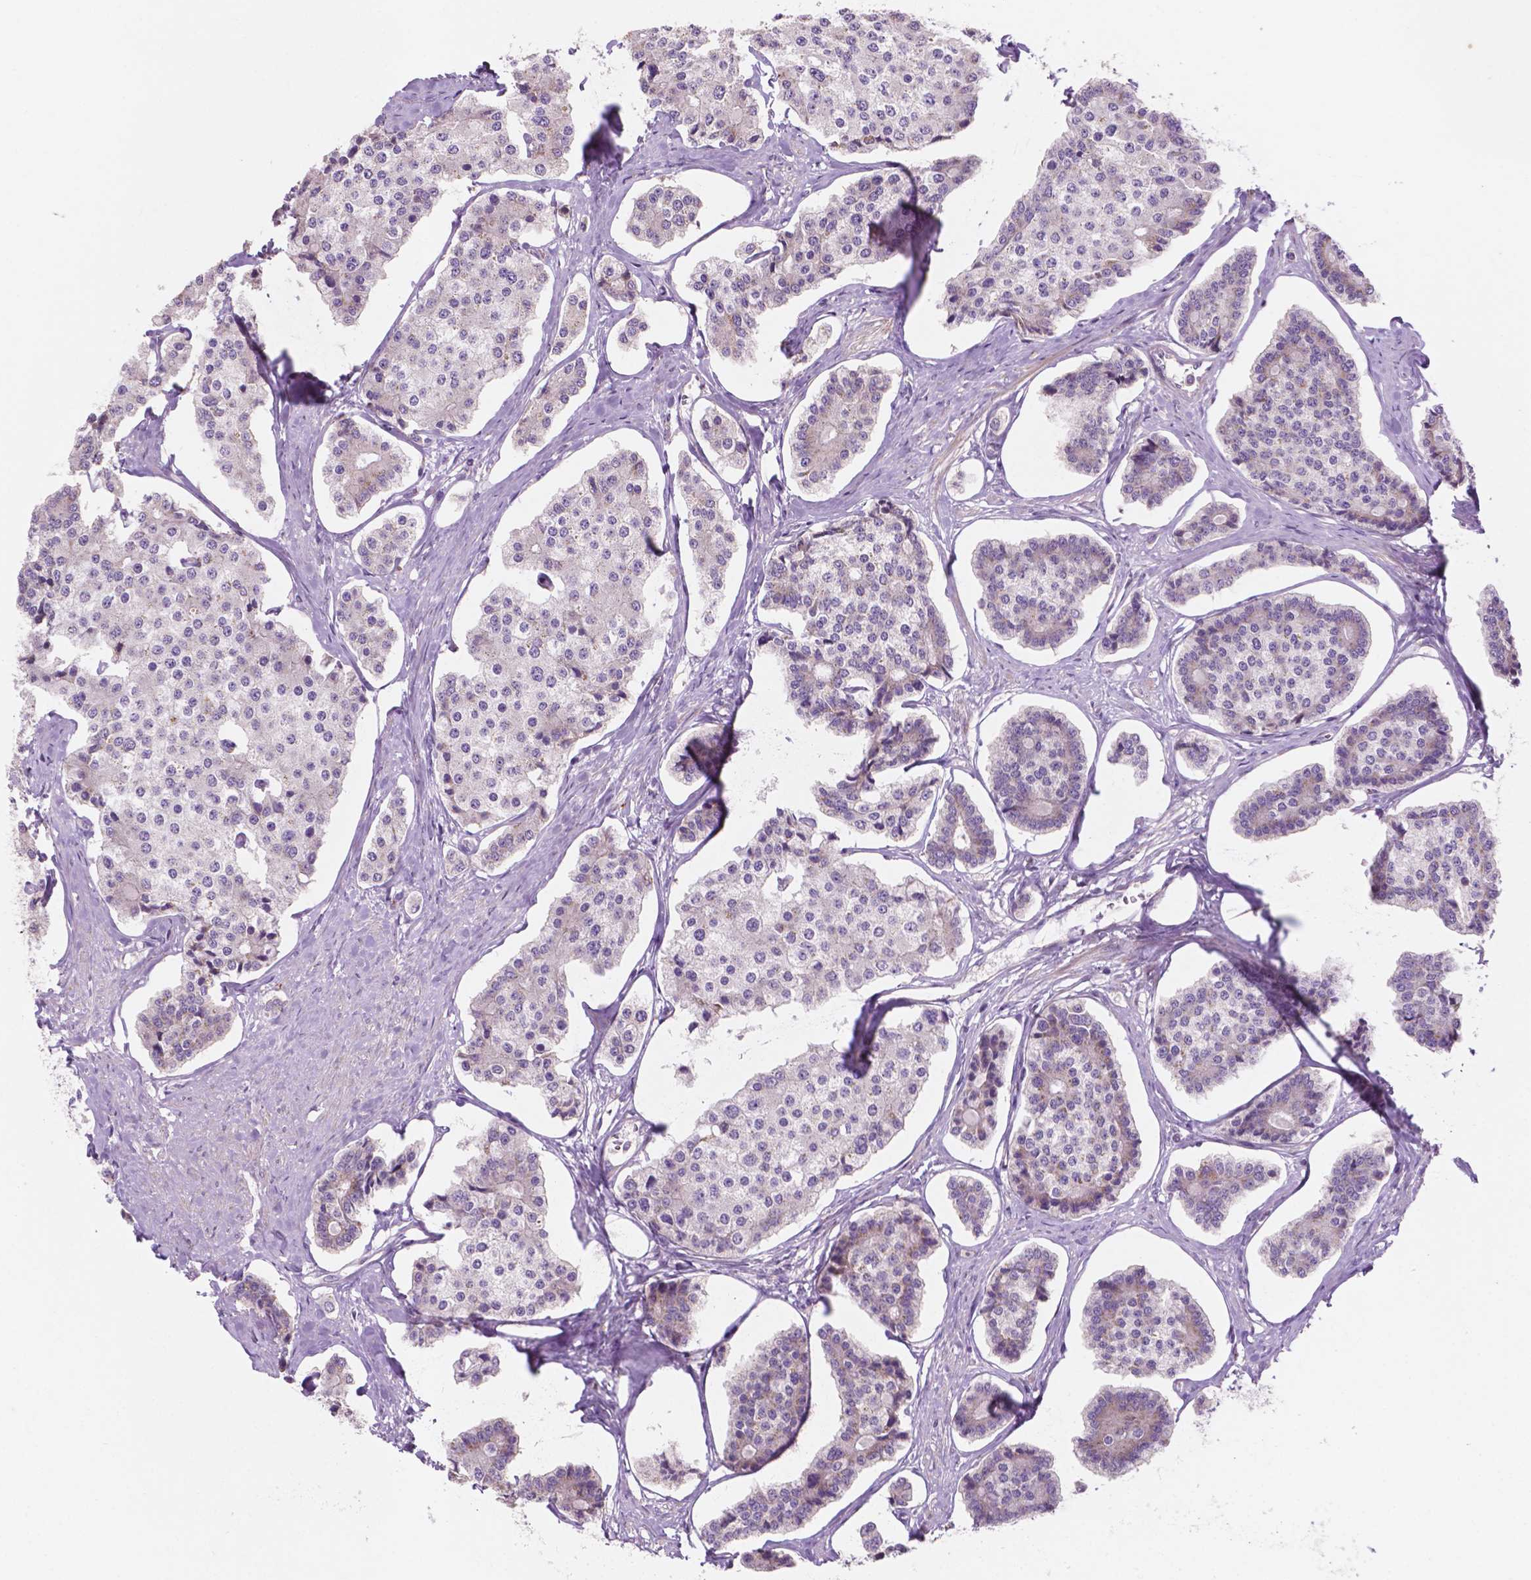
{"staining": {"intensity": "negative", "quantity": "none", "location": "none"}, "tissue": "carcinoid", "cell_type": "Tumor cells", "image_type": "cancer", "snomed": [{"axis": "morphology", "description": "Carcinoid, malignant, NOS"}, {"axis": "topography", "description": "Small intestine"}], "caption": "This image is of carcinoid stained with immunohistochemistry to label a protein in brown with the nuclei are counter-stained blue. There is no staining in tumor cells.", "gene": "LRP1B", "patient": {"sex": "female", "age": 65}}